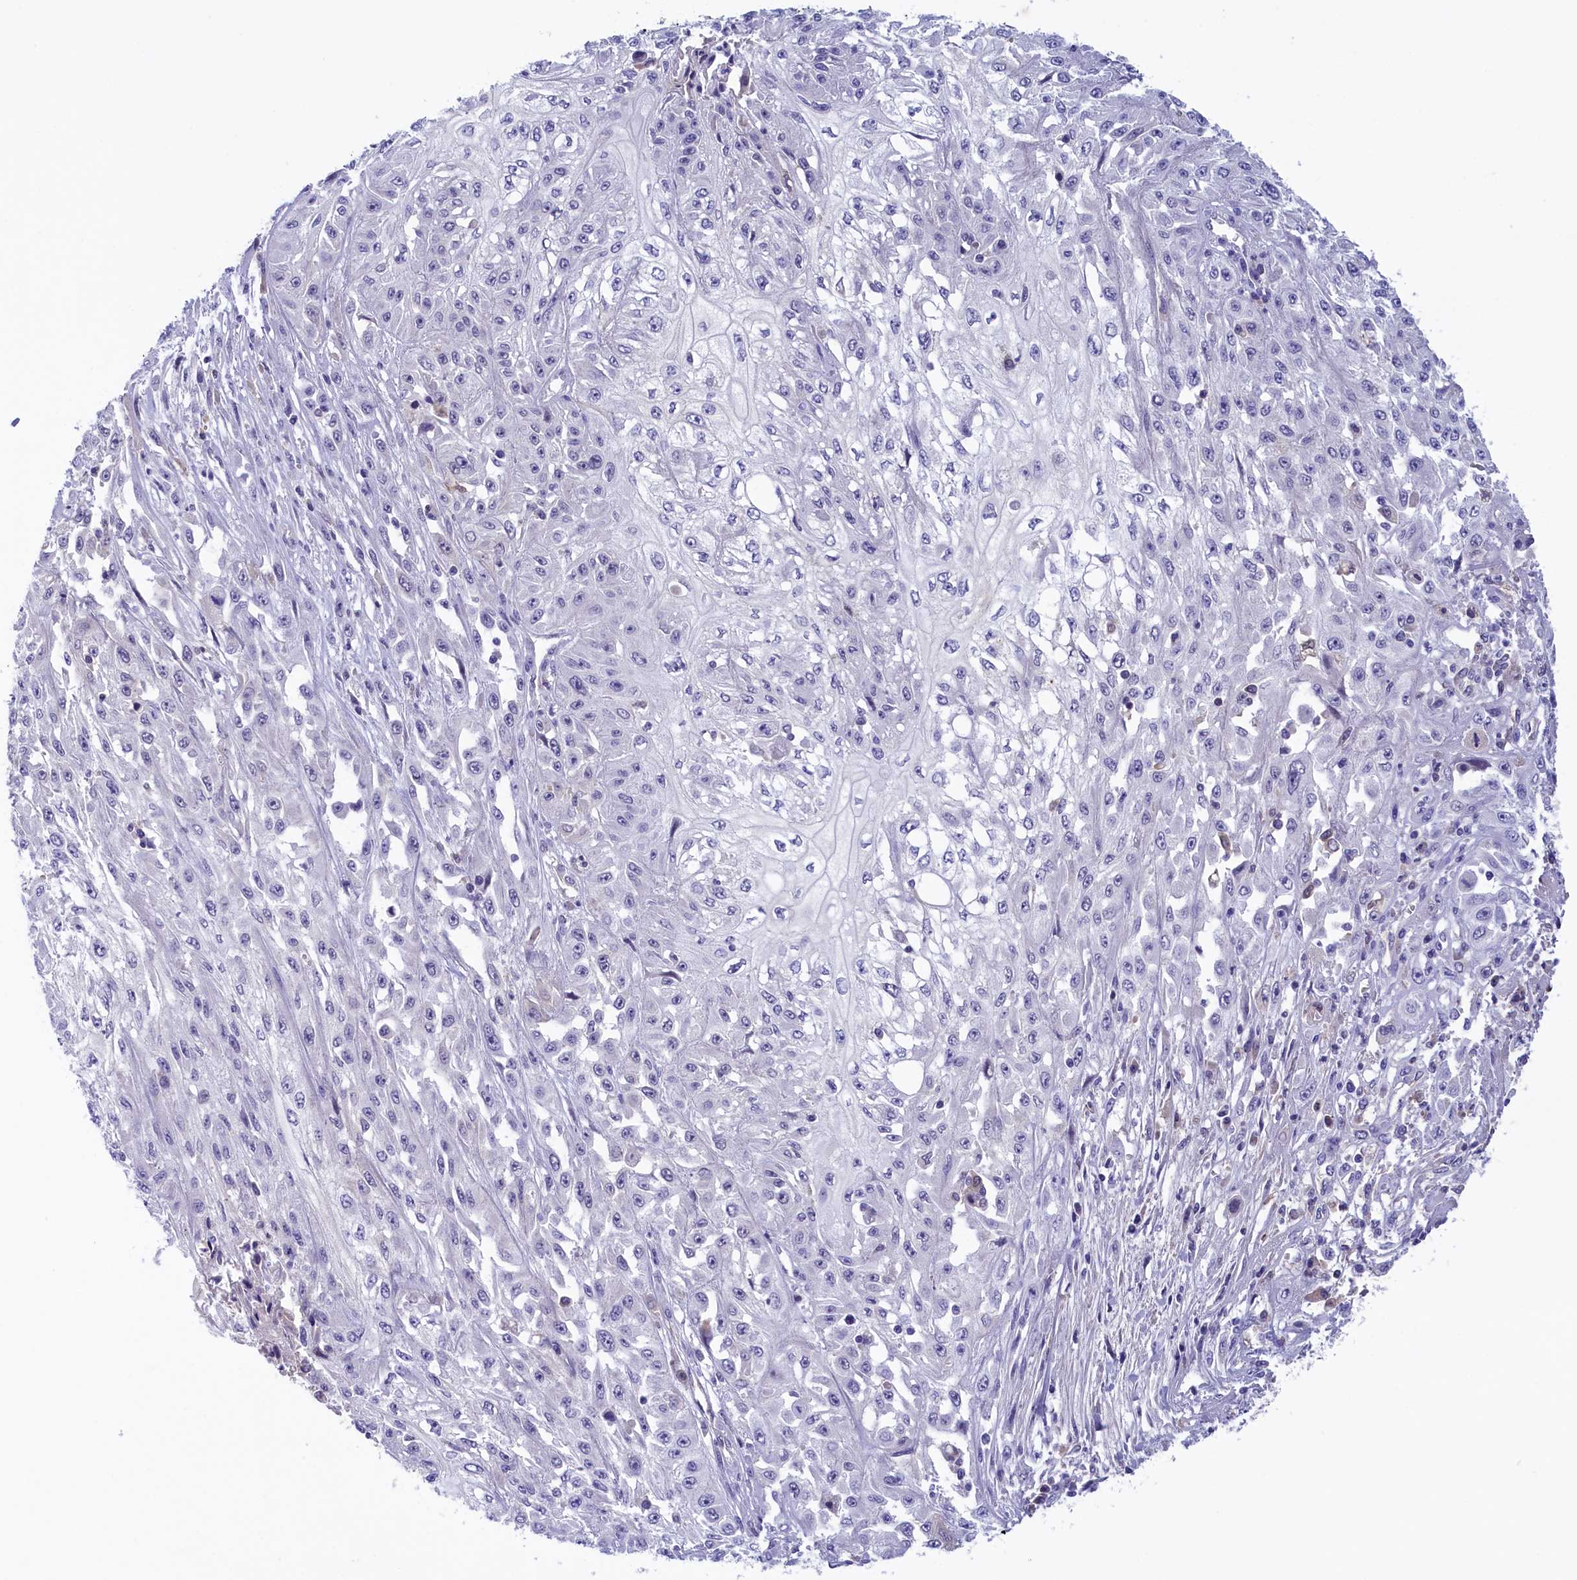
{"staining": {"intensity": "negative", "quantity": "none", "location": "none"}, "tissue": "skin cancer", "cell_type": "Tumor cells", "image_type": "cancer", "snomed": [{"axis": "morphology", "description": "Squamous cell carcinoma, NOS"}, {"axis": "morphology", "description": "Squamous cell carcinoma, metastatic, NOS"}, {"axis": "topography", "description": "Skin"}, {"axis": "topography", "description": "Lymph node"}], "caption": "This is an immunohistochemistry (IHC) histopathology image of human skin squamous cell carcinoma. There is no expression in tumor cells.", "gene": "STYX", "patient": {"sex": "male", "age": 75}}